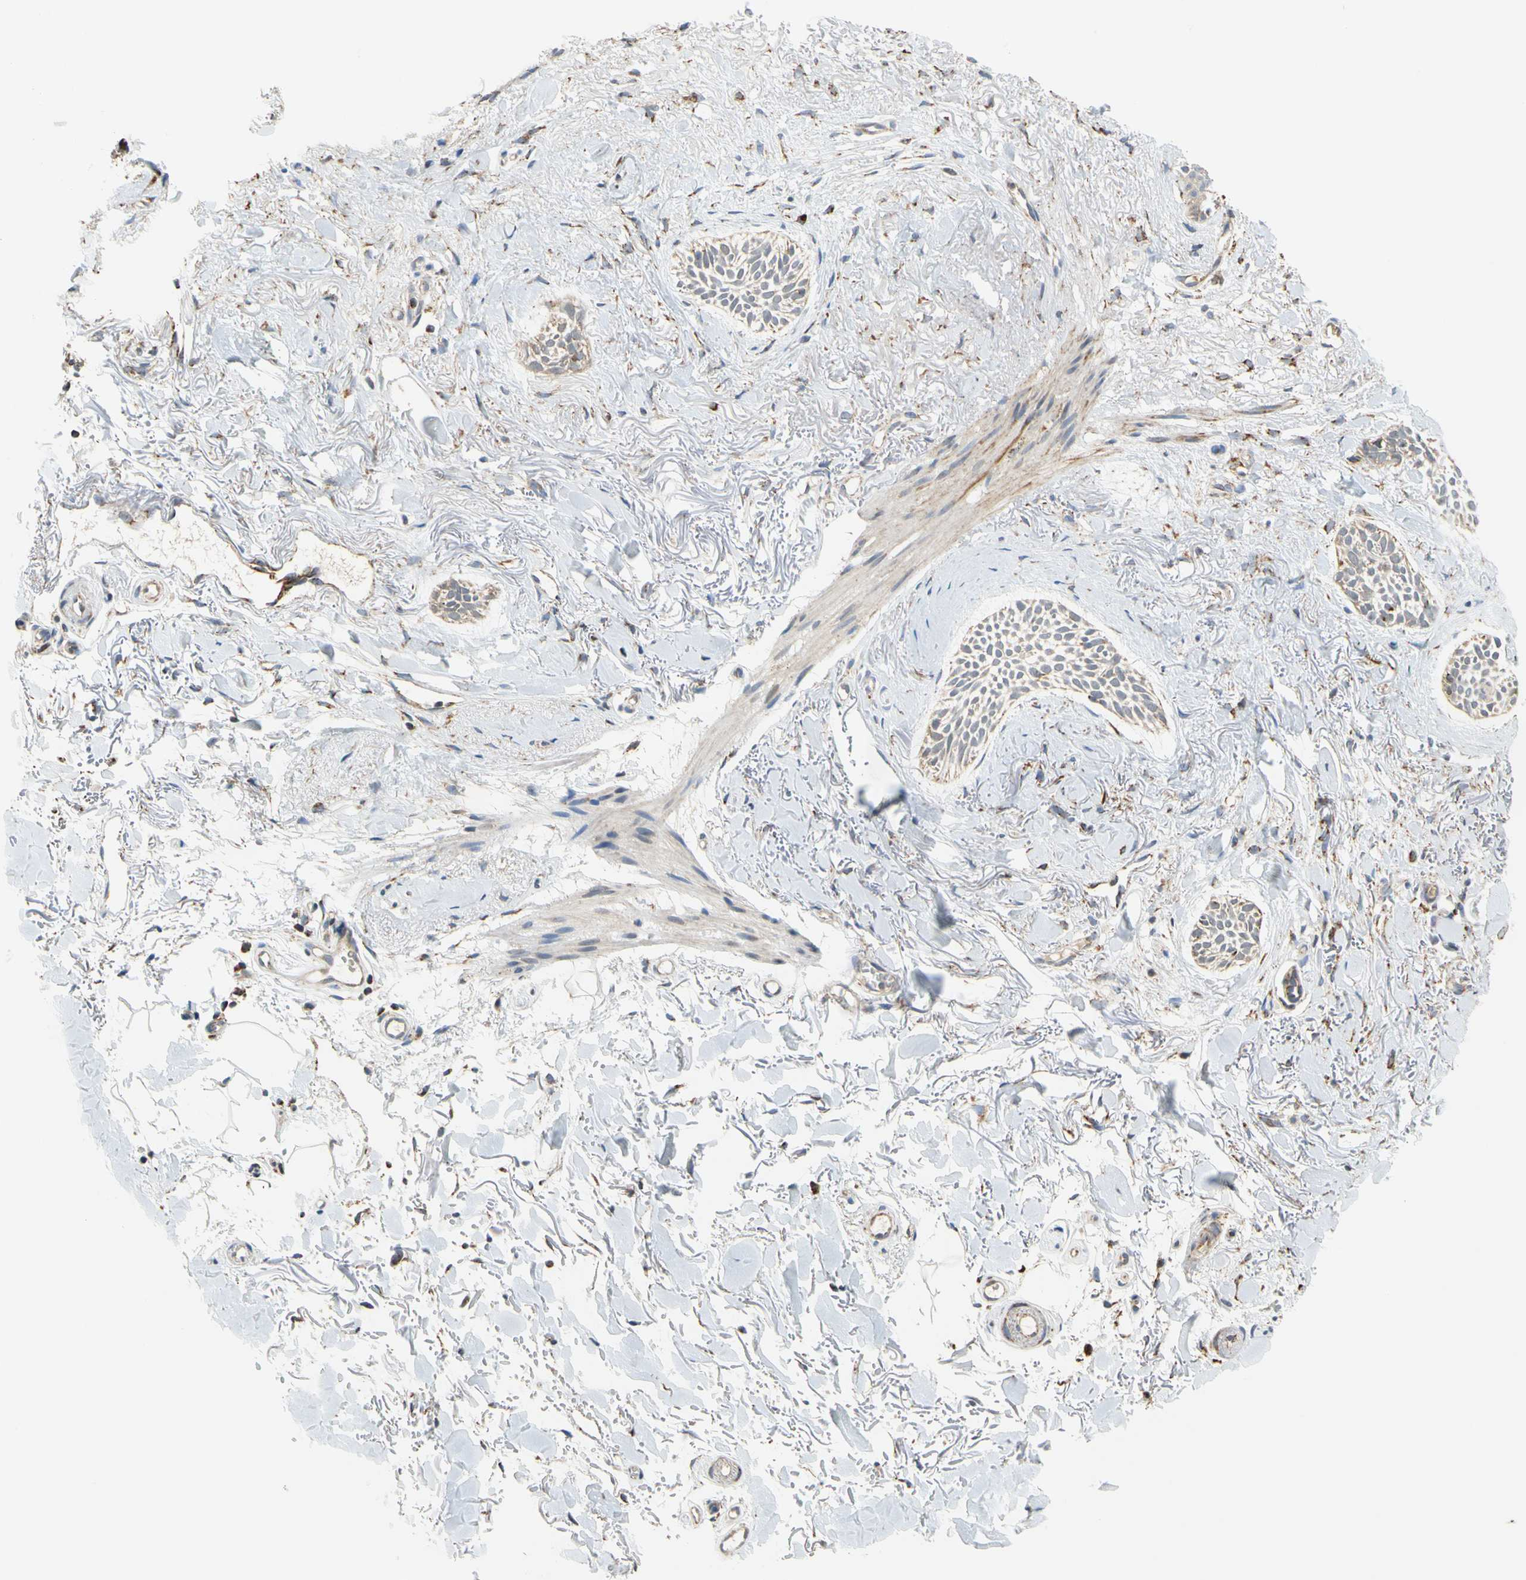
{"staining": {"intensity": "negative", "quantity": "none", "location": "none"}, "tissue": "skin cancer", "cell_type": "Tumor cells", "image_type": "cancer", "snomed": [{"axis": "morphology", "description": "Normal tissue, NOS"}, {"axis": "morphology", "description": "Basal cell carcinoma"}, {"axis": "topography", "description": "Skin"}], "caption": "An immunohistochemistry micrograph of skin cancer is shown. There is no staining in tumor cells of skin cancer. (Stains: DAB immunohistochemistry (IHC) with hematoxylin counter stain, Microscopy: brightfield microscopy at high magnification).", "gene": "SFXN3", "patient": {"sex": "female", "age": 84}}